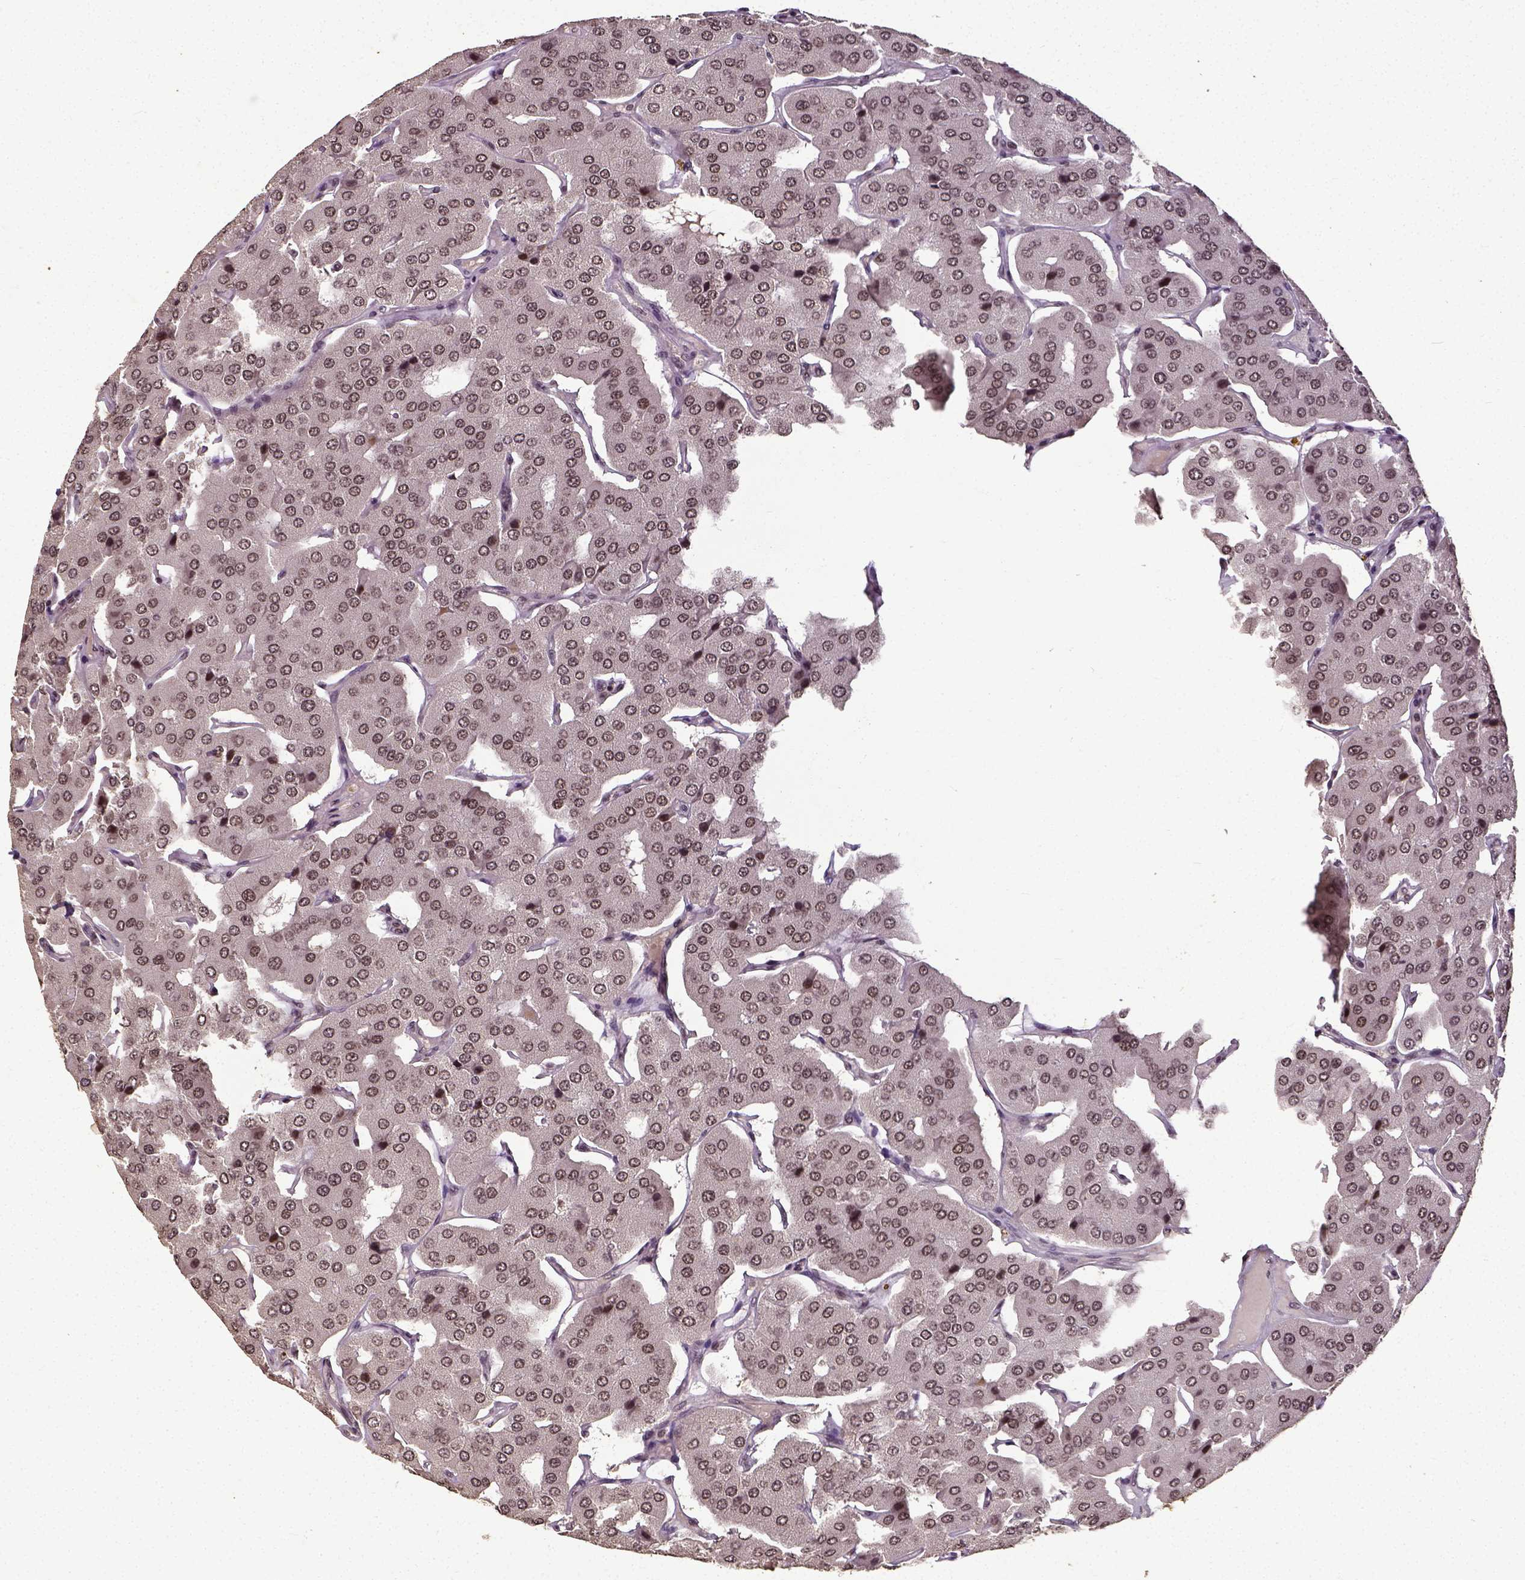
{"staining": {"intensity": "weak", "quantity": ">75%", "location": "nuclear"}, "tissue": "parathyroid gland", "cell_type": "Glandular cells", "image_type": "normal", "snomed": [{"axis": "morphology", "description": "Normal tissue, NOS"}, {"axis": "morphology", "description": "Adenoma, NOS"}, {"axis": "topography", "description": "Parathyroid gland"}], "caption": "Immunohistochemistry (IHC) image of benign parathyroid gland: parathyroid gland stained using IHC demonstrates low levels of weak protein expression localized specifically in the nuclear of glandular cells, appearing as a nuclear brown color.", "gene": "ATRX", "patient": {"sex": "female", "age": 86}}